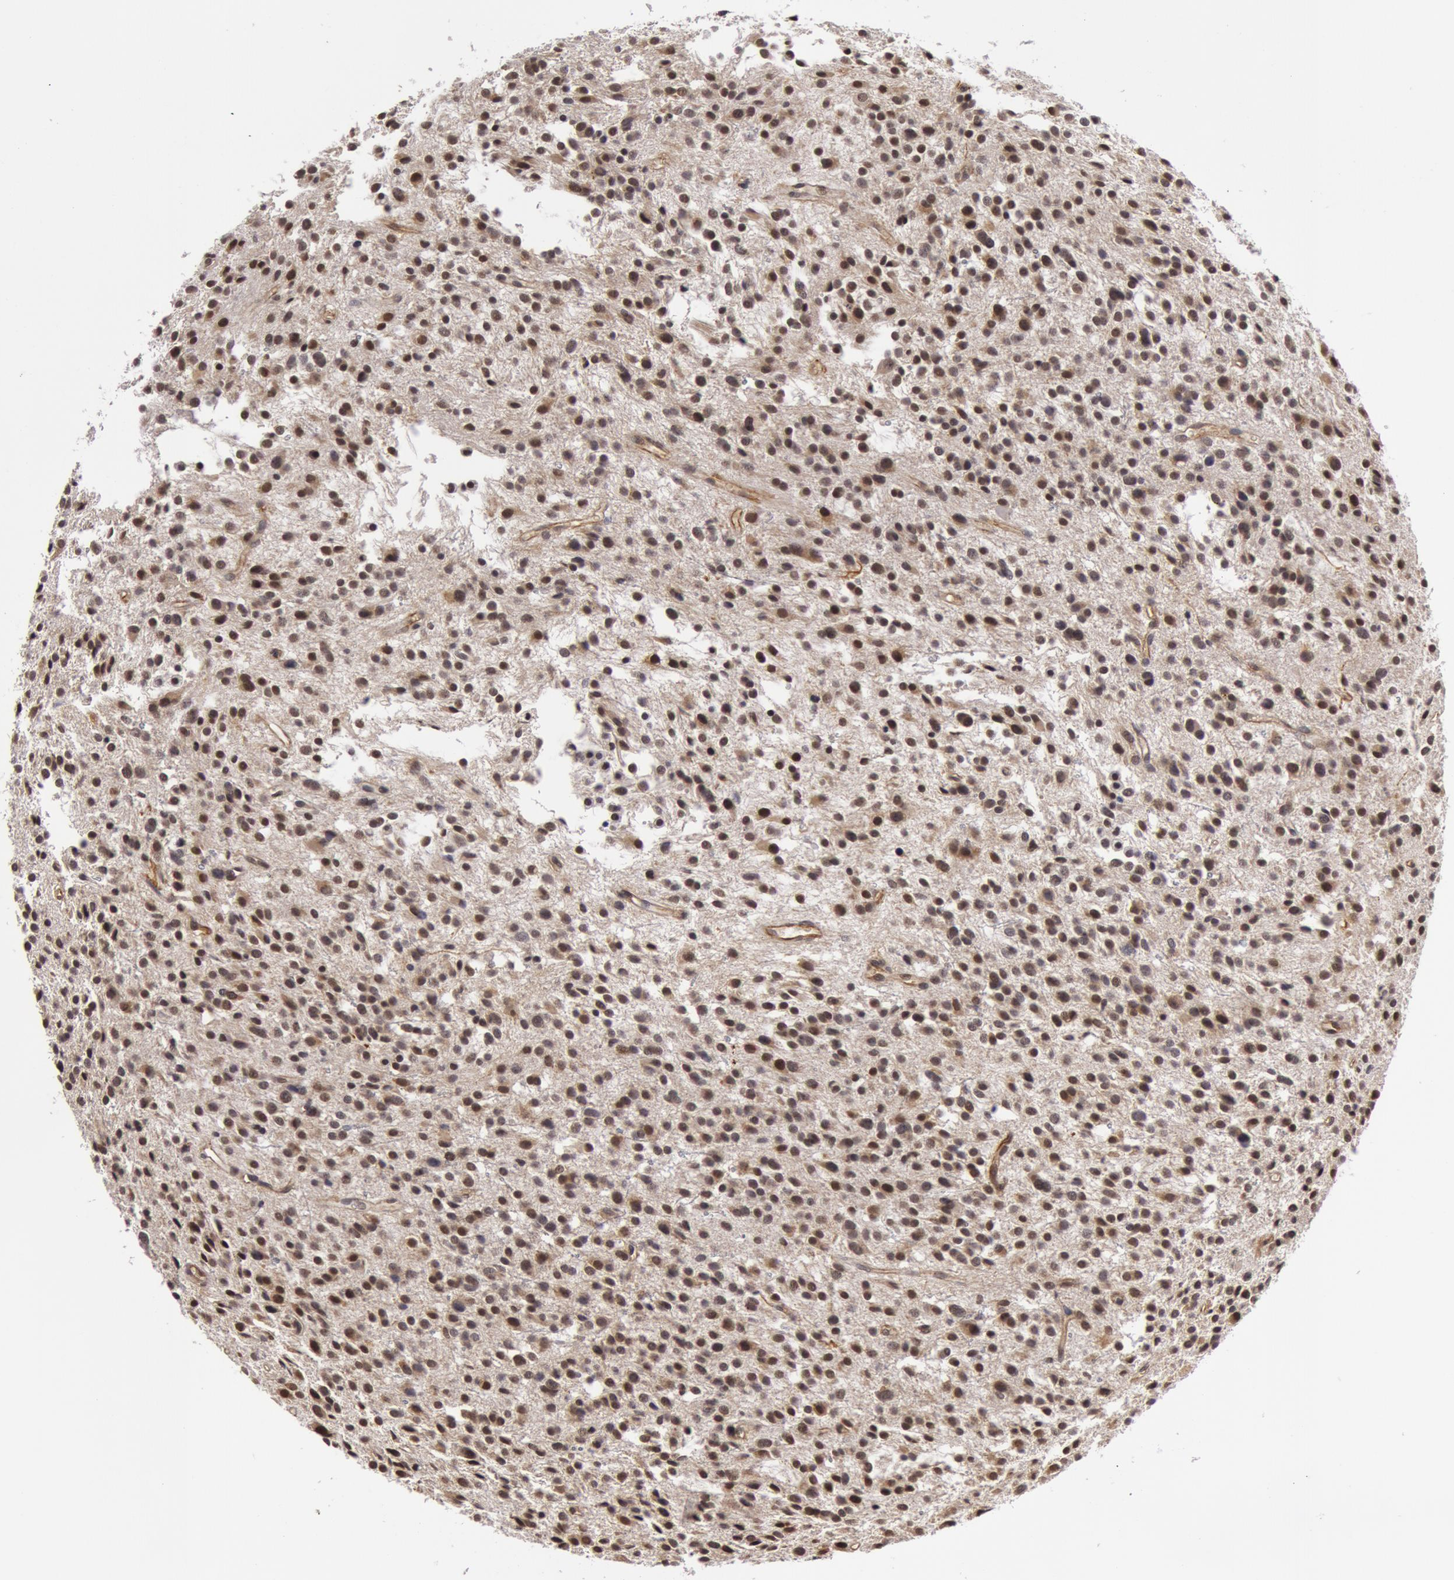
{"staining": {"intensity": "moderate", "quantity": ">75%", "location": "nuclear"}, "tissue": "glioma", "cell_type": "Tumor cells", "image_type": "cancer", "snomed": [{"axis": "morphology", "description": "Glioma, malignant, Low grade"}, {"axis": "topography", "description": "Brain"}], "caption": "A medium amount of moderate nuclear expression is identified in about >75% of tumor cells in glioma tissue. (DAB (3,3'-diaminobenzidine) IHC with brightfield microscopy, high magnification).", "gene": "SYTL4", "patient": {"sex": "female", "age": 36}}